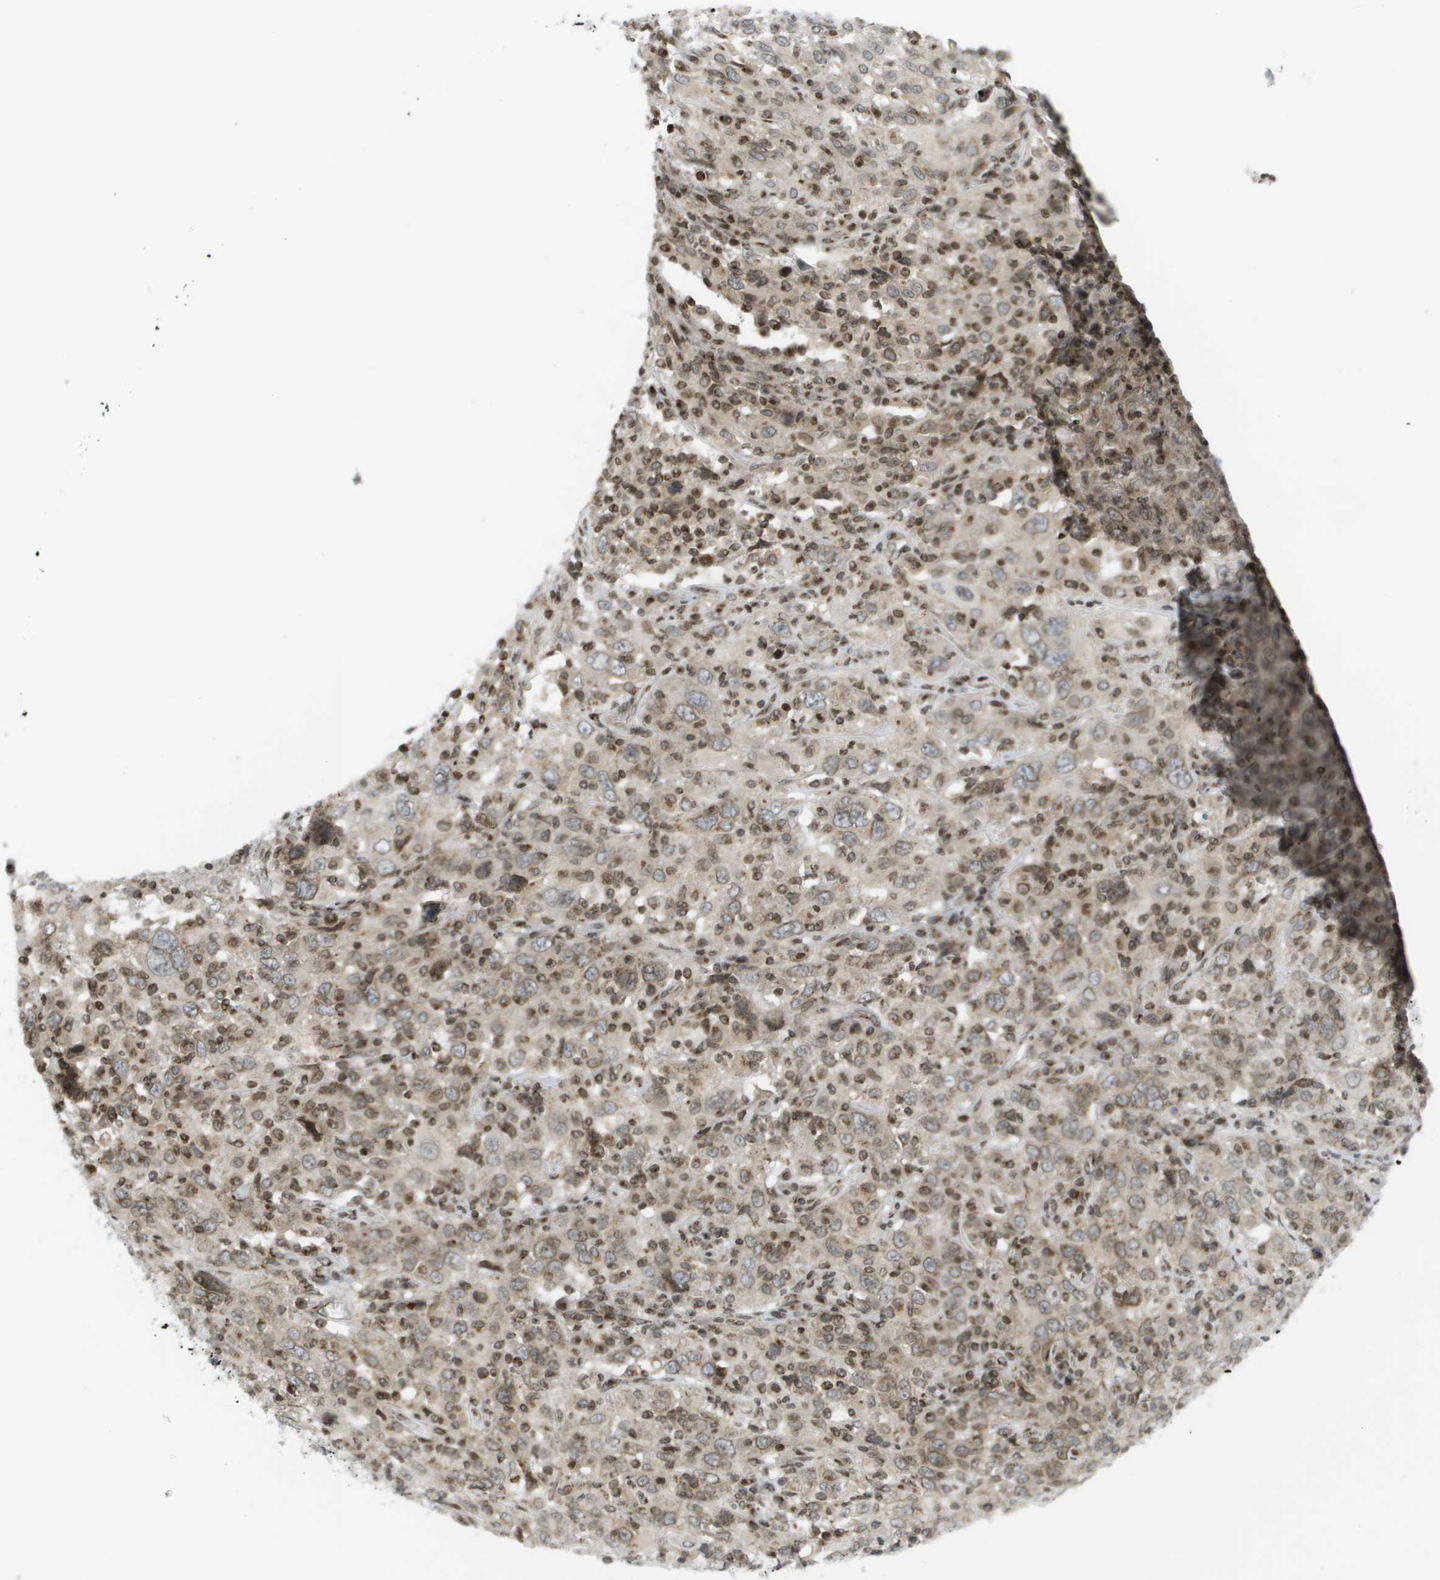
{"staining": {"intensity": "weak", "quantity": ">75%", "location": "cytoplasmic/membranous"}, "tissue": "cervical cancer", "cell_type": "Tumor cells", "image_type": "cancer", "snomed": [{"axis": "morphology", "description": "Squamous cell carcinoma, NOS"}, {"axis": "topography", "description": "Cervix"}], "caption": "Protein staining displays weak cytoplasmic/membranous staining in about >75% of tumor cells in squamous cell carcinoma (cervical). The staining was performed using DAB, with brown indicating positive protein expression. Nuclei are stained blue with hematoxylin.", "gene": "EVC", "patient": {"sex": "female", "age": 46}}